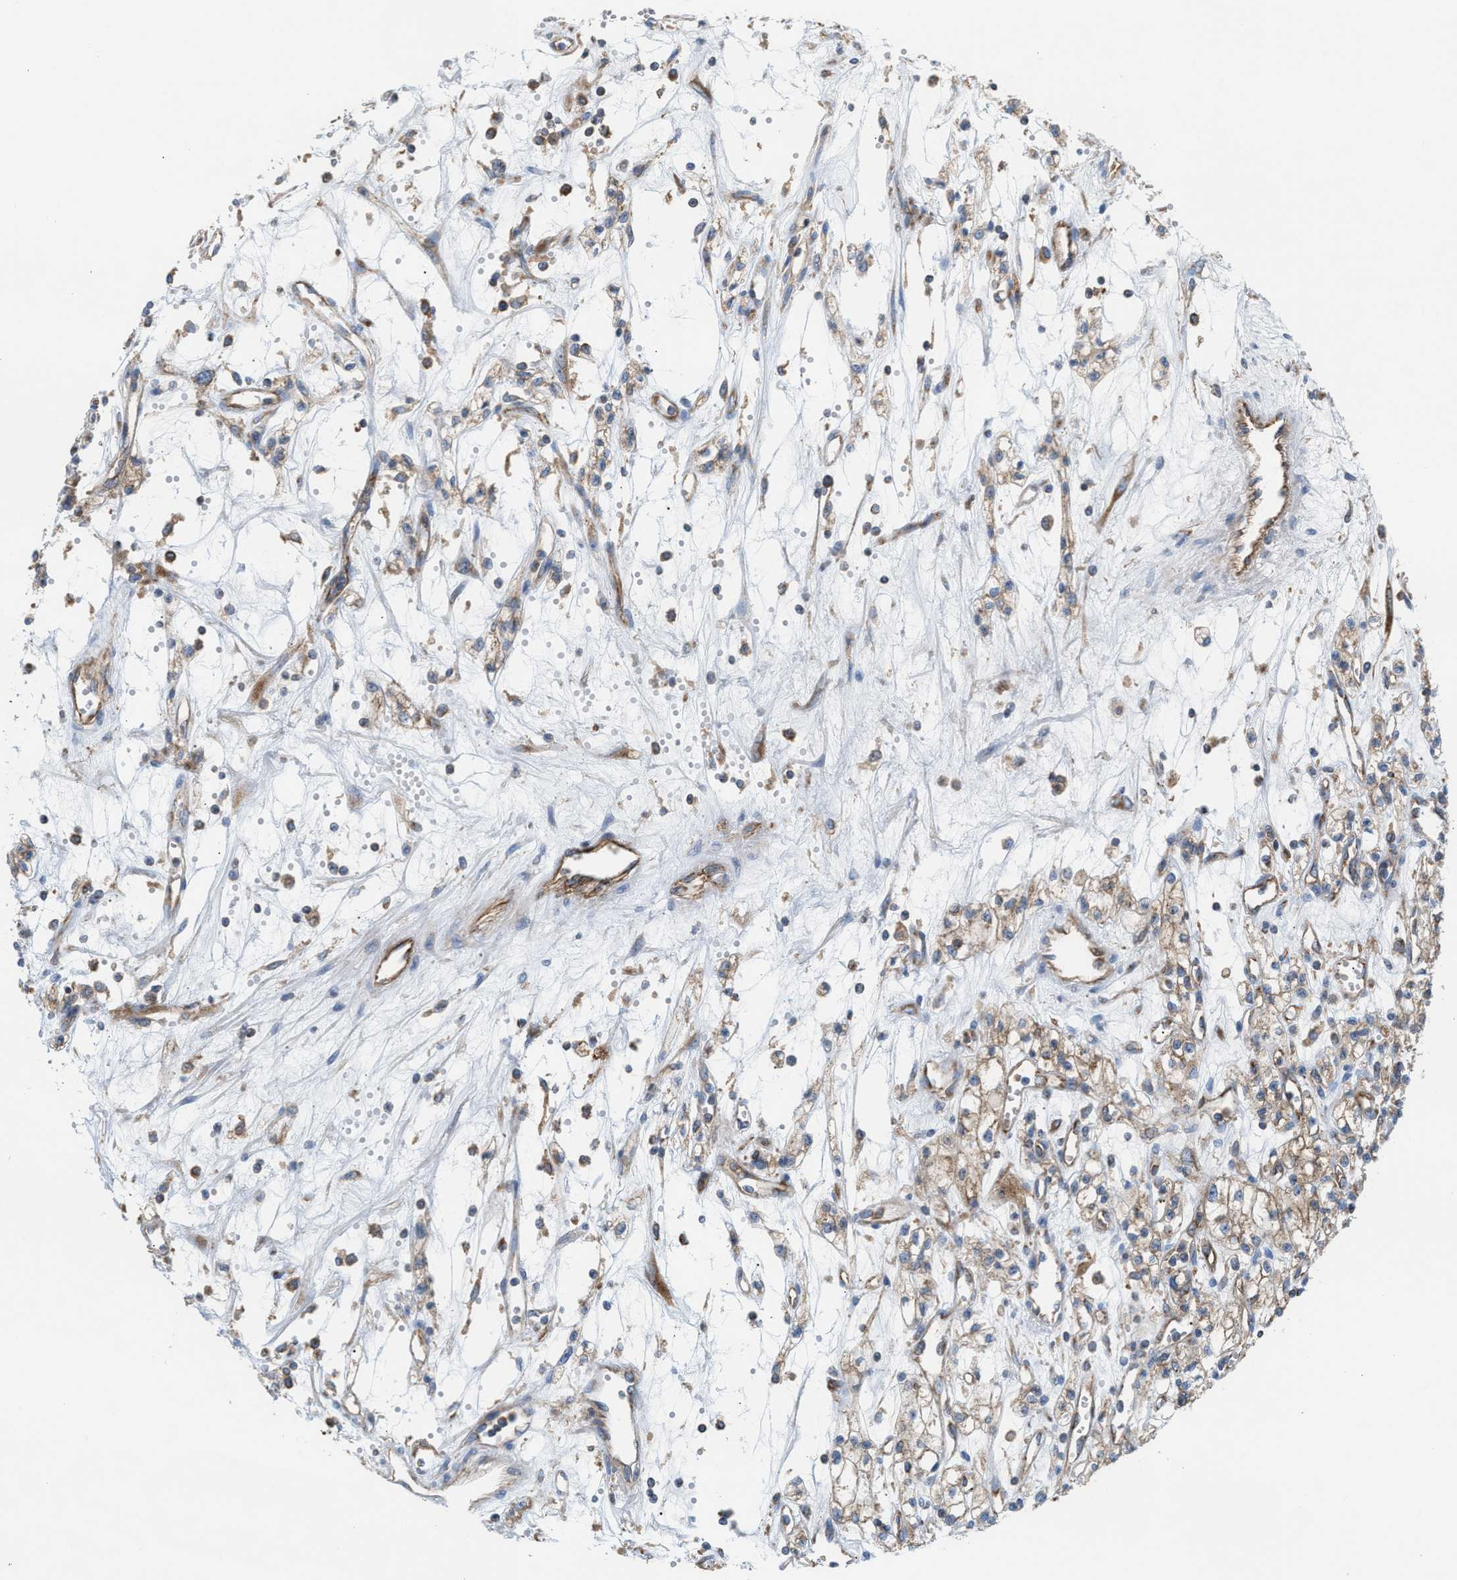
{"staining": {"intensity": "weak", "quantity": ">75%", "location": "cytoplasmic/membranous"}, "tissue": "renal cancer", "cell_type": "Tumor cells", "image_type": "cancer", "snomed": [{"axis": "morphology", "description": "Adenocarcinoma, NOS"}, {"axis": "topography", "description": "Kidney"}], "caption": "Protein expression analysis of renal cancer displays weak cytoplasmic/membranous positivity in approximately >75% of tumor cells. (IHC, brightfield microscopy, high magnification).", "gene": "TBC1D15", "patient": {"sex": "male", "age": 59}}